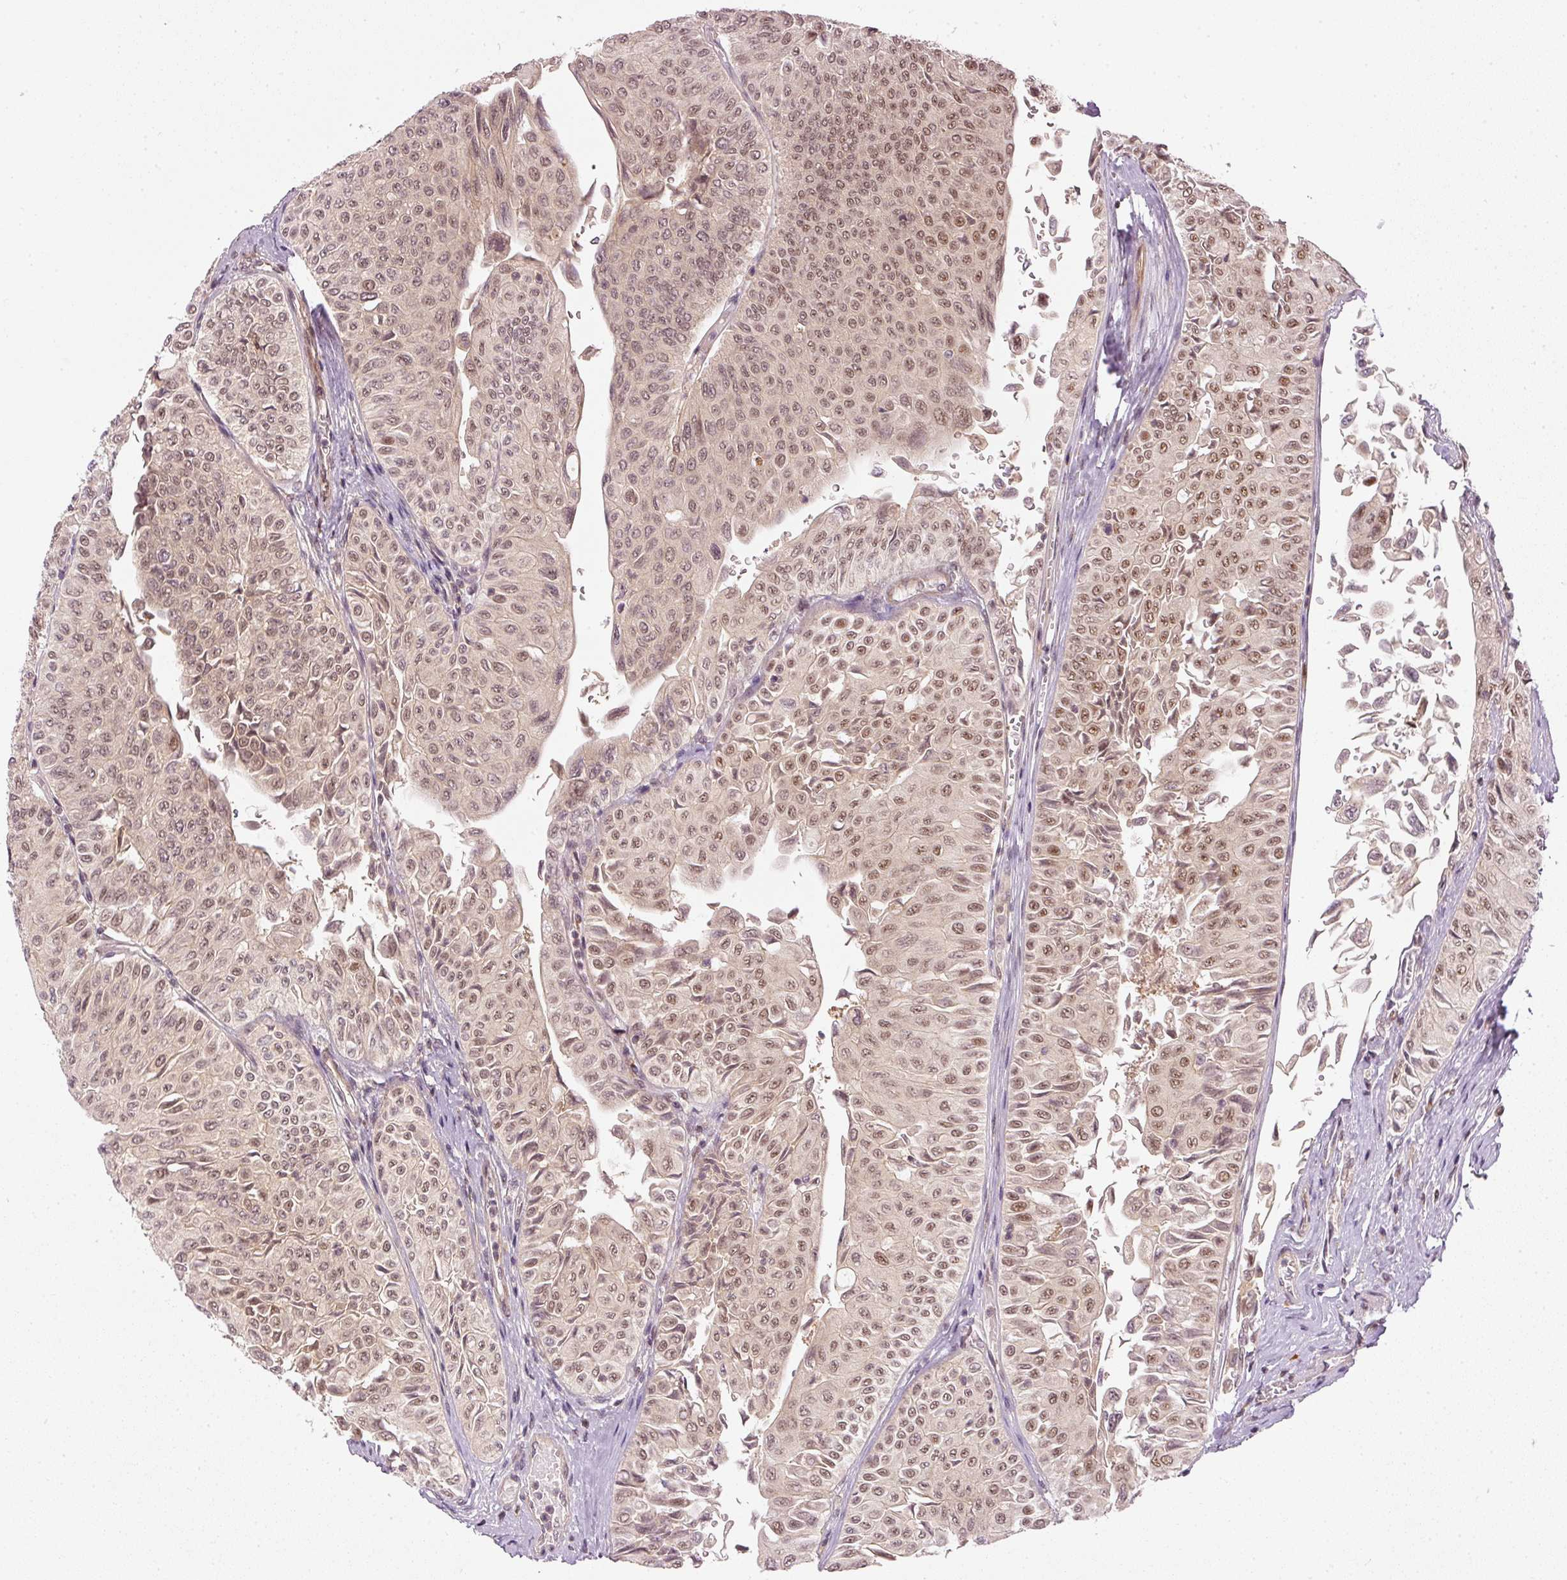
{"staining": {"intensity": "moderate", "quantity": ">75%", "location": "nuclear"}, "tissue": "urothelial cancer", "cell_type": "Tumor cells", "image_type": "cancer", "snomed": [{"axis": "morphology", "description": "Urothelial carcinoma, NOS"}, {"axis": "topography", "description": "Urinary bladder"}], "caption": "A photomicrograph of human urothelial cancer stained for a protein demonstrates moderate nuclear brown staining in tumor cells.", "gene": "THOC6", "patient": {"sex": "male", "age": 59}}